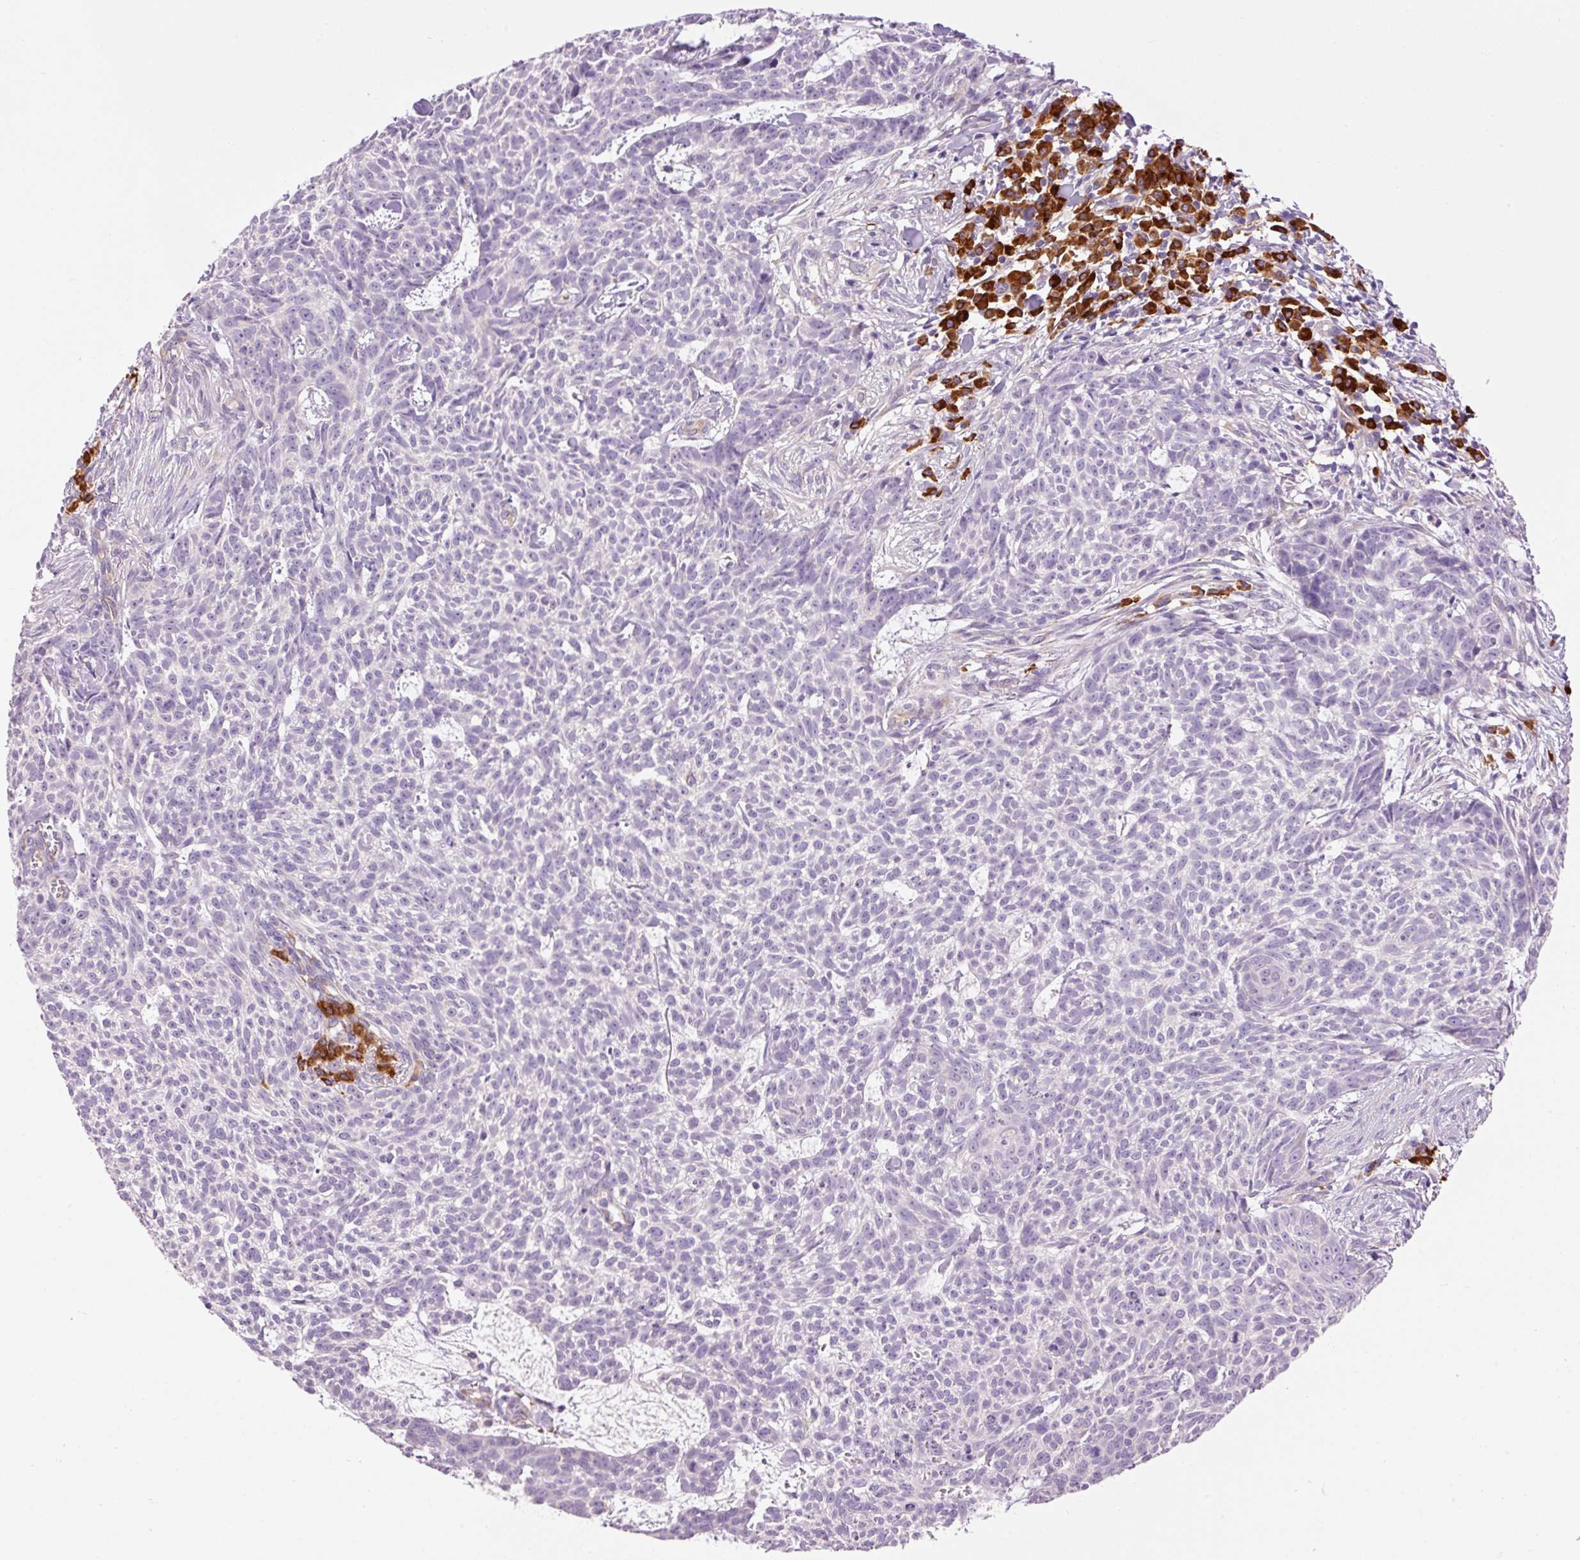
{"staining": {"intensity": "negative", "quantity": "none", "location": "none"}, "tissue": "skin cancer", "cell_type": "Tumor cells", "image_type": "cancer", "snomed": [{"axis": "morphology", "description": "Basal cell carcinoma"}, {"axis": "topography", "description": "Skin"}], "caption": "Protein analysis of skin basal cell carcinoma shows no significant positivity in tumor cells.", "gene": "PNPLA5", "patient": {"sex": "female", "age": 93}}